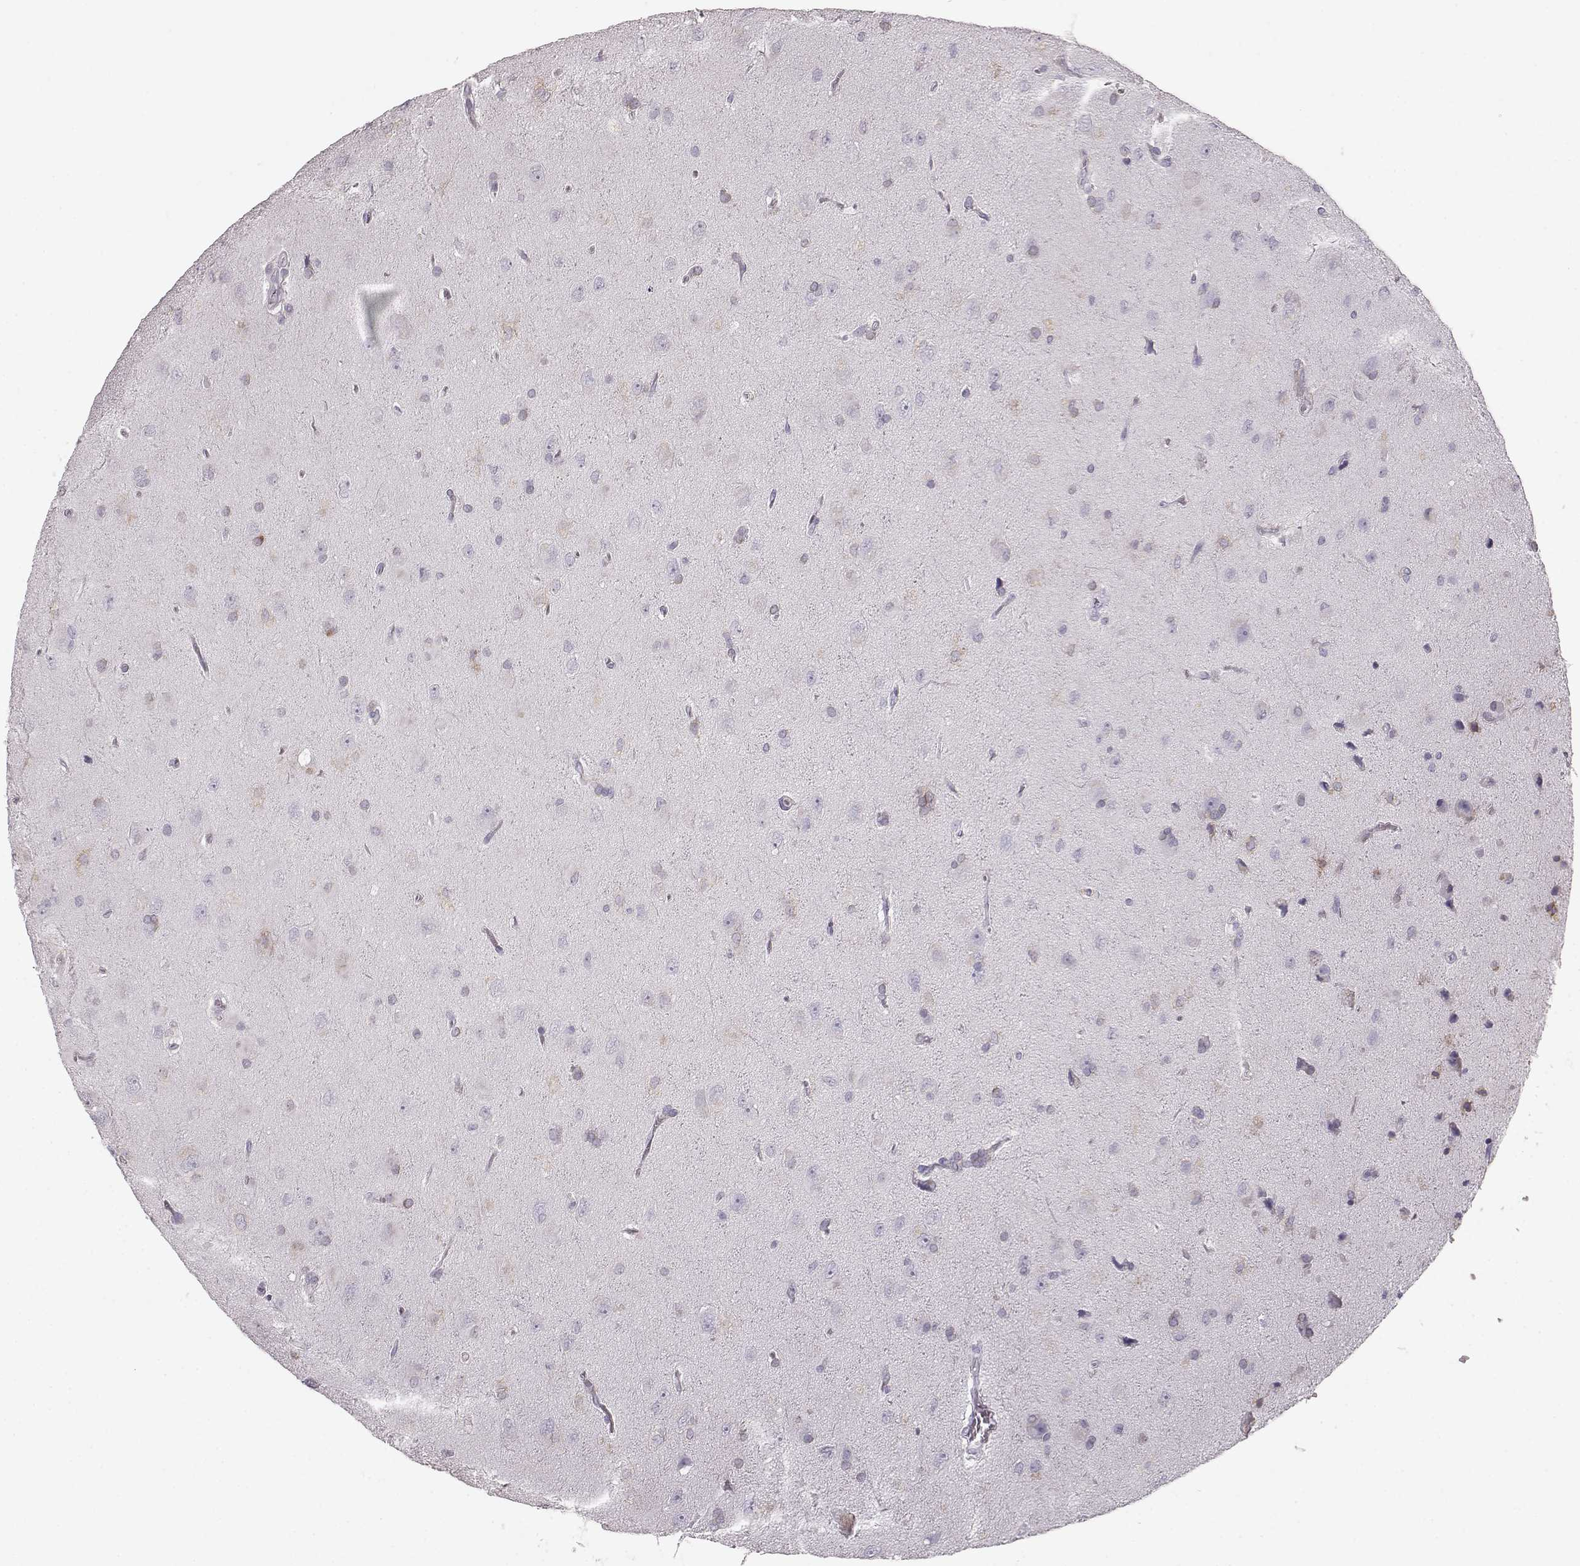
{"staining": {"intensity": "negative", "quantity": "none", "location": "none"}, "tissue": "glioma", "cell_type": "Tumor cells", "image_type": "cancer", "snomed": [{"axis": "morphology", "description": "Glioma, malignant, Low grade"}, {"axis": "topography", "description": "Brain"}], "caption": "High power microscopy photomicrograph of an immunohistochemistry (IHC) image of malignant glioma (low-grade), revealing no significant expression in tumor cells.", "gene": "ELOVL5", "patient": {"sex": "male", "age": 58}}